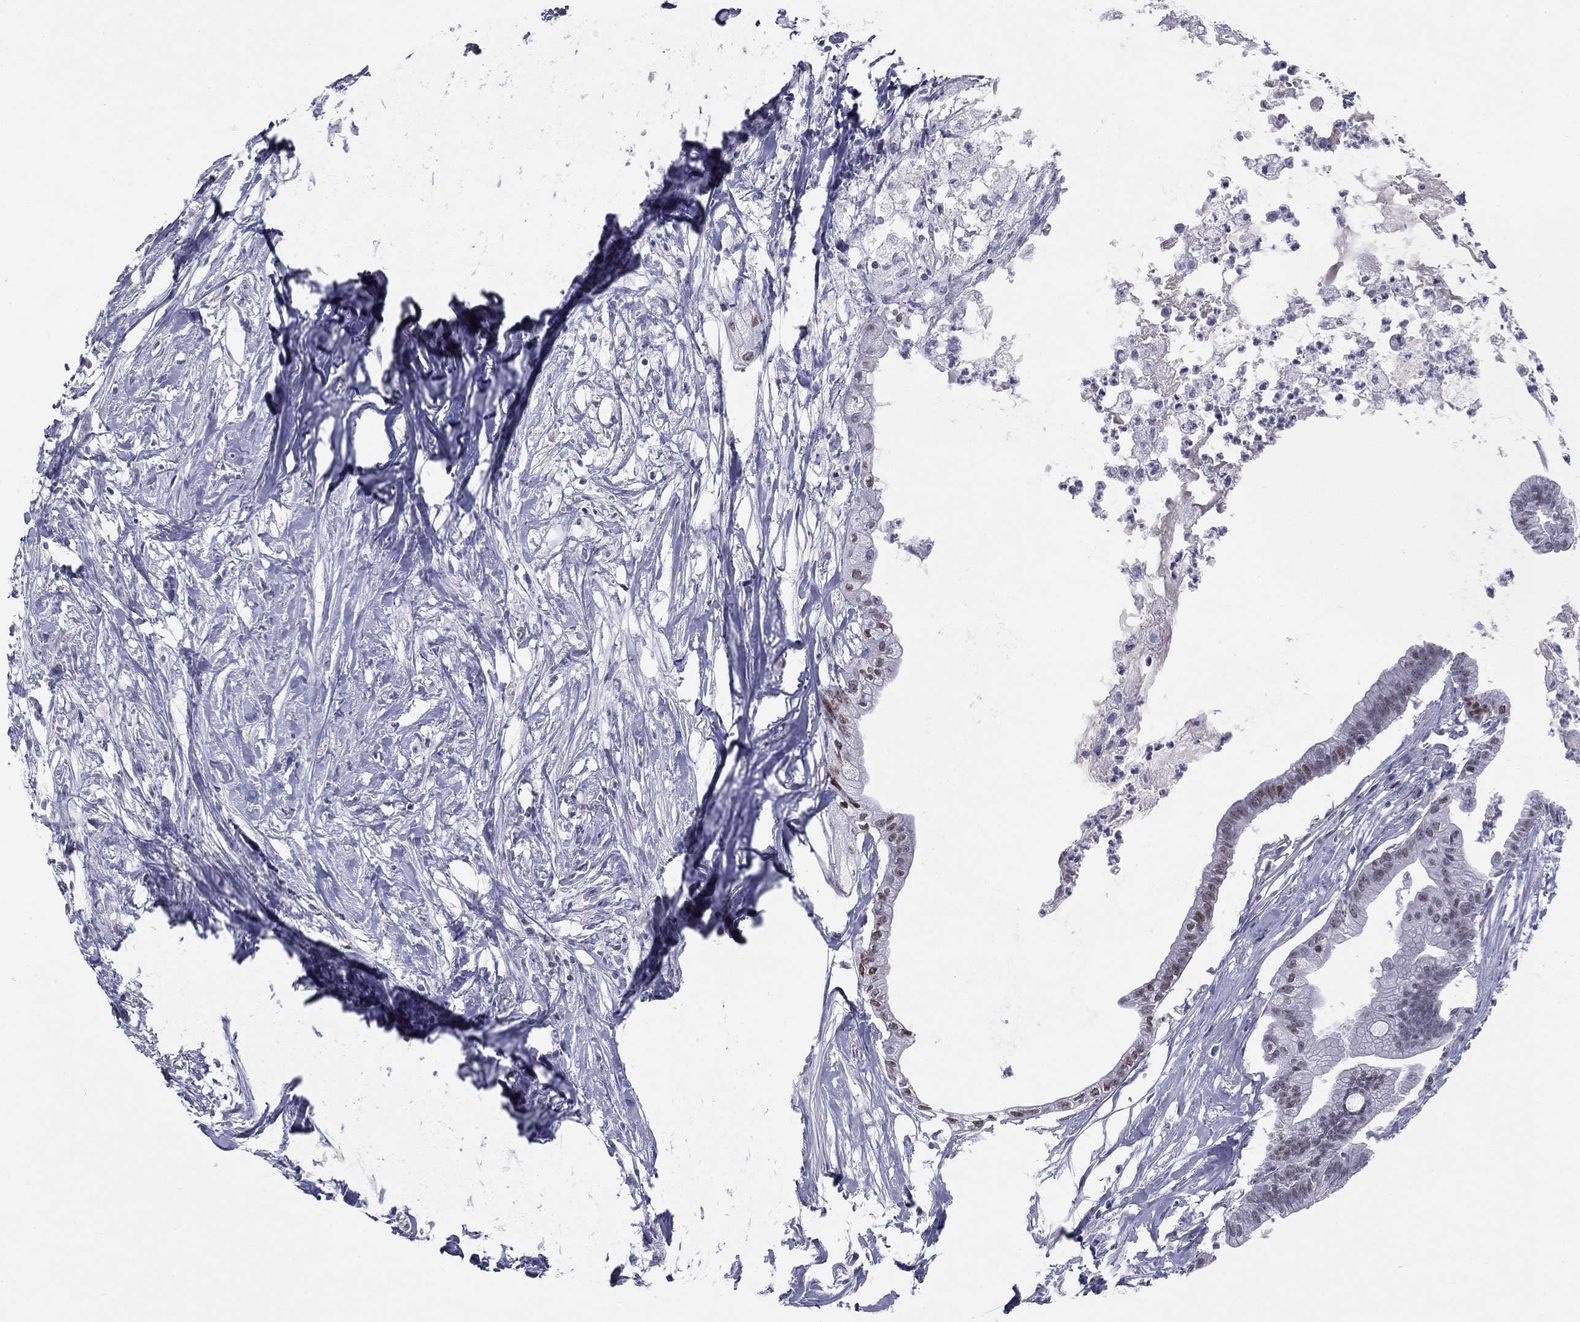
{"staining": {"intensity": "moderate", "quantity": "25%-75%", "location": "nuclear"}, "tissue": "pancreatic cancer", "cell_type": "Tumor cells", "image_type": "cancer", "snomed": [{"axis": "morphology", "description": "Normal tissue, NOS"}, {"axis": "morphology", "description": "Adenocarcinoma, NOS"}, {"axis": "topography", "description": "Pancreas"}], "caption": "Tumor cells demonstrate medium levels of moderate nuclear staining in about 25%-75% of cells in human pancreatic cancer.", "gene": "TFAP2B", "patient": {"sex": "female", "age": 58}}